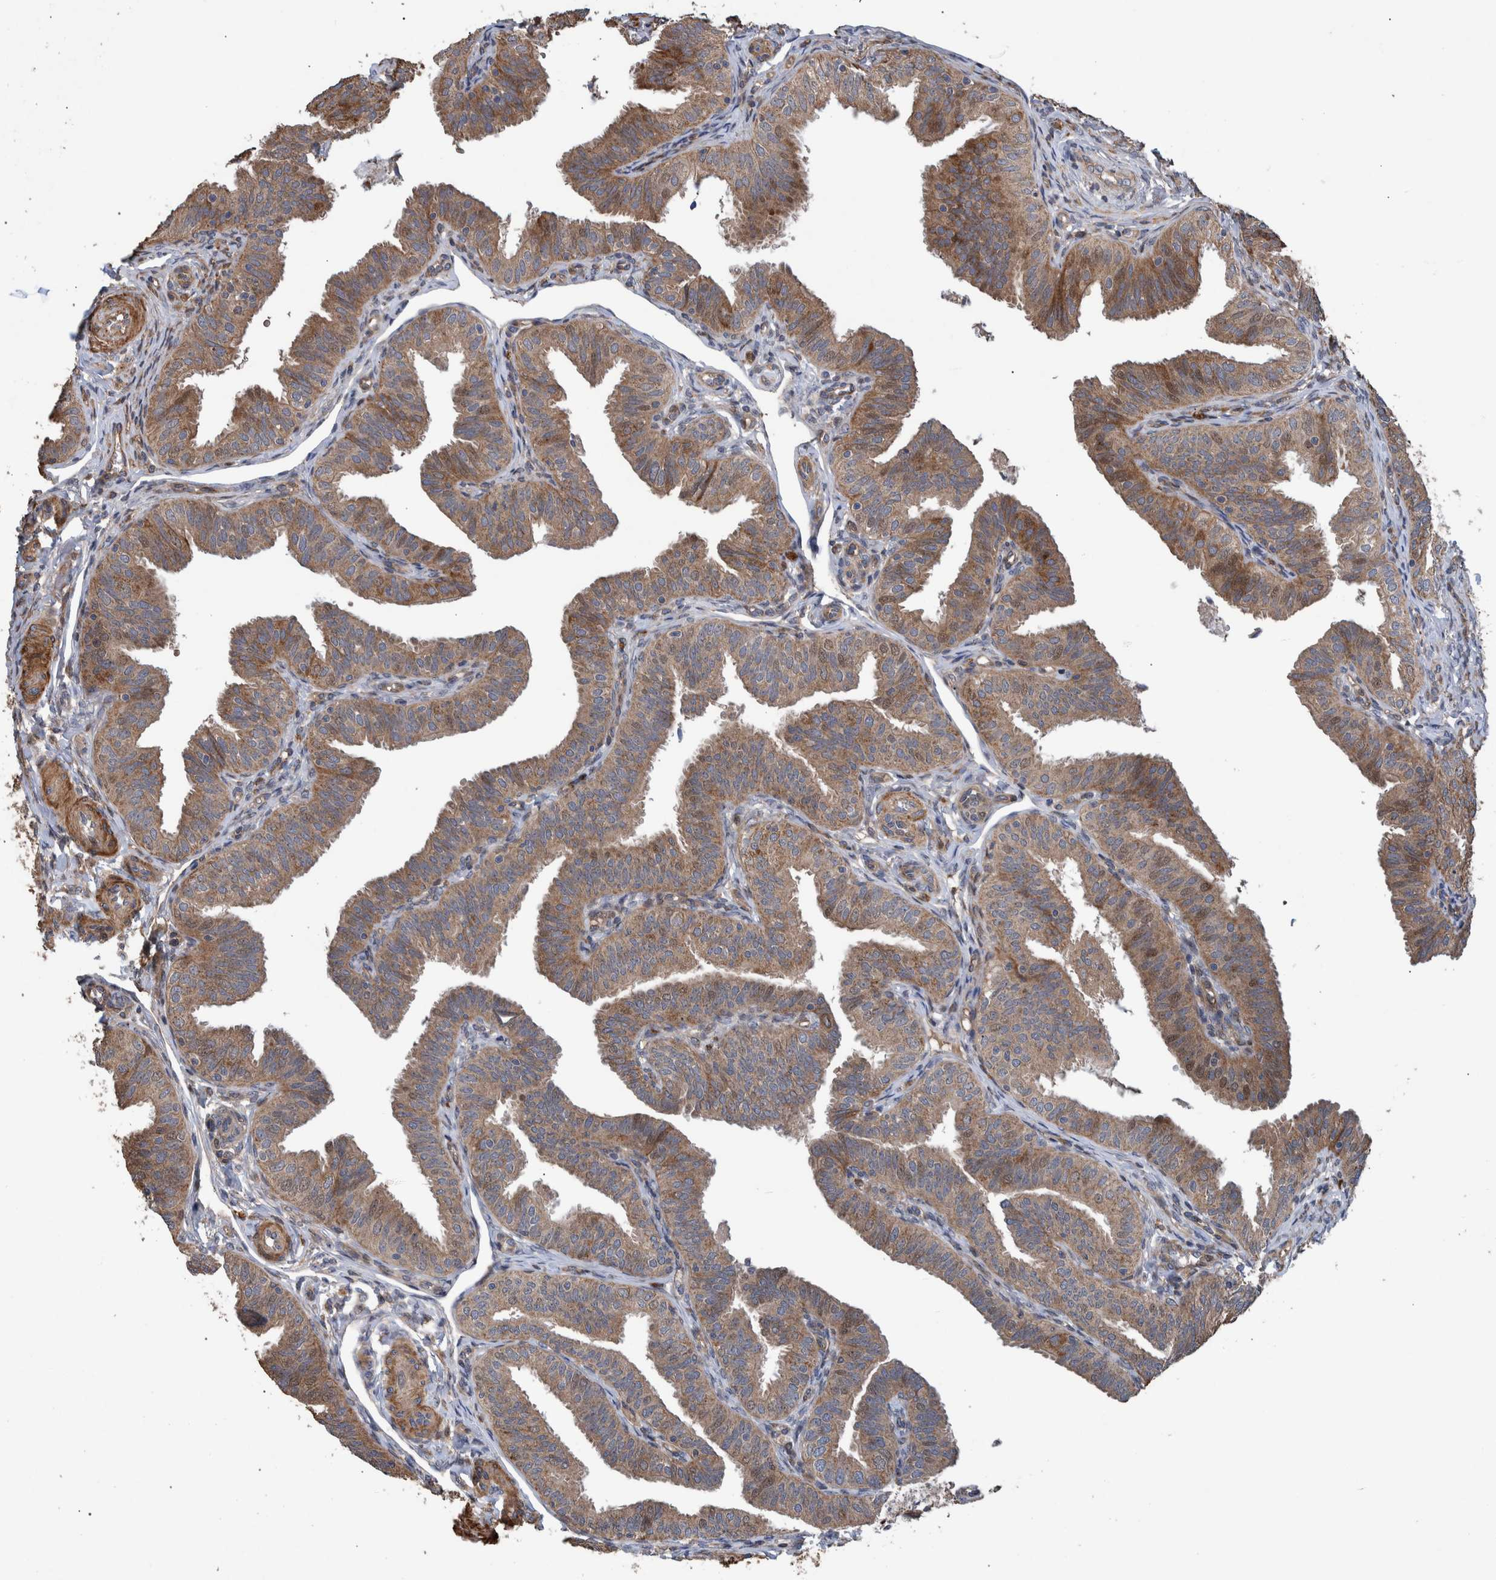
{"staining": {"intensity": "moderate", "quantity": ">75%", "location": "cytoplasmic/membranous"}, "tissue": "fallopian tube", "cell_type": "Glandular cells", "image_type": "normal", "snomed": [{"axis": "morphology", "description": "Normal tissue, NOS"}, {"axis": "topography", "description": "Fallopian tube"}], "caption": "A high-resolution micrograph shows immunohistochemistry (IHC) staining of unremarkable fallopian tube, which reveals moderate cytoplasmic/membranous expression in approximately >75% of glandular cells.", "gene": "B3GNTL1", "patient": {"sex": "female", "age": 35}}